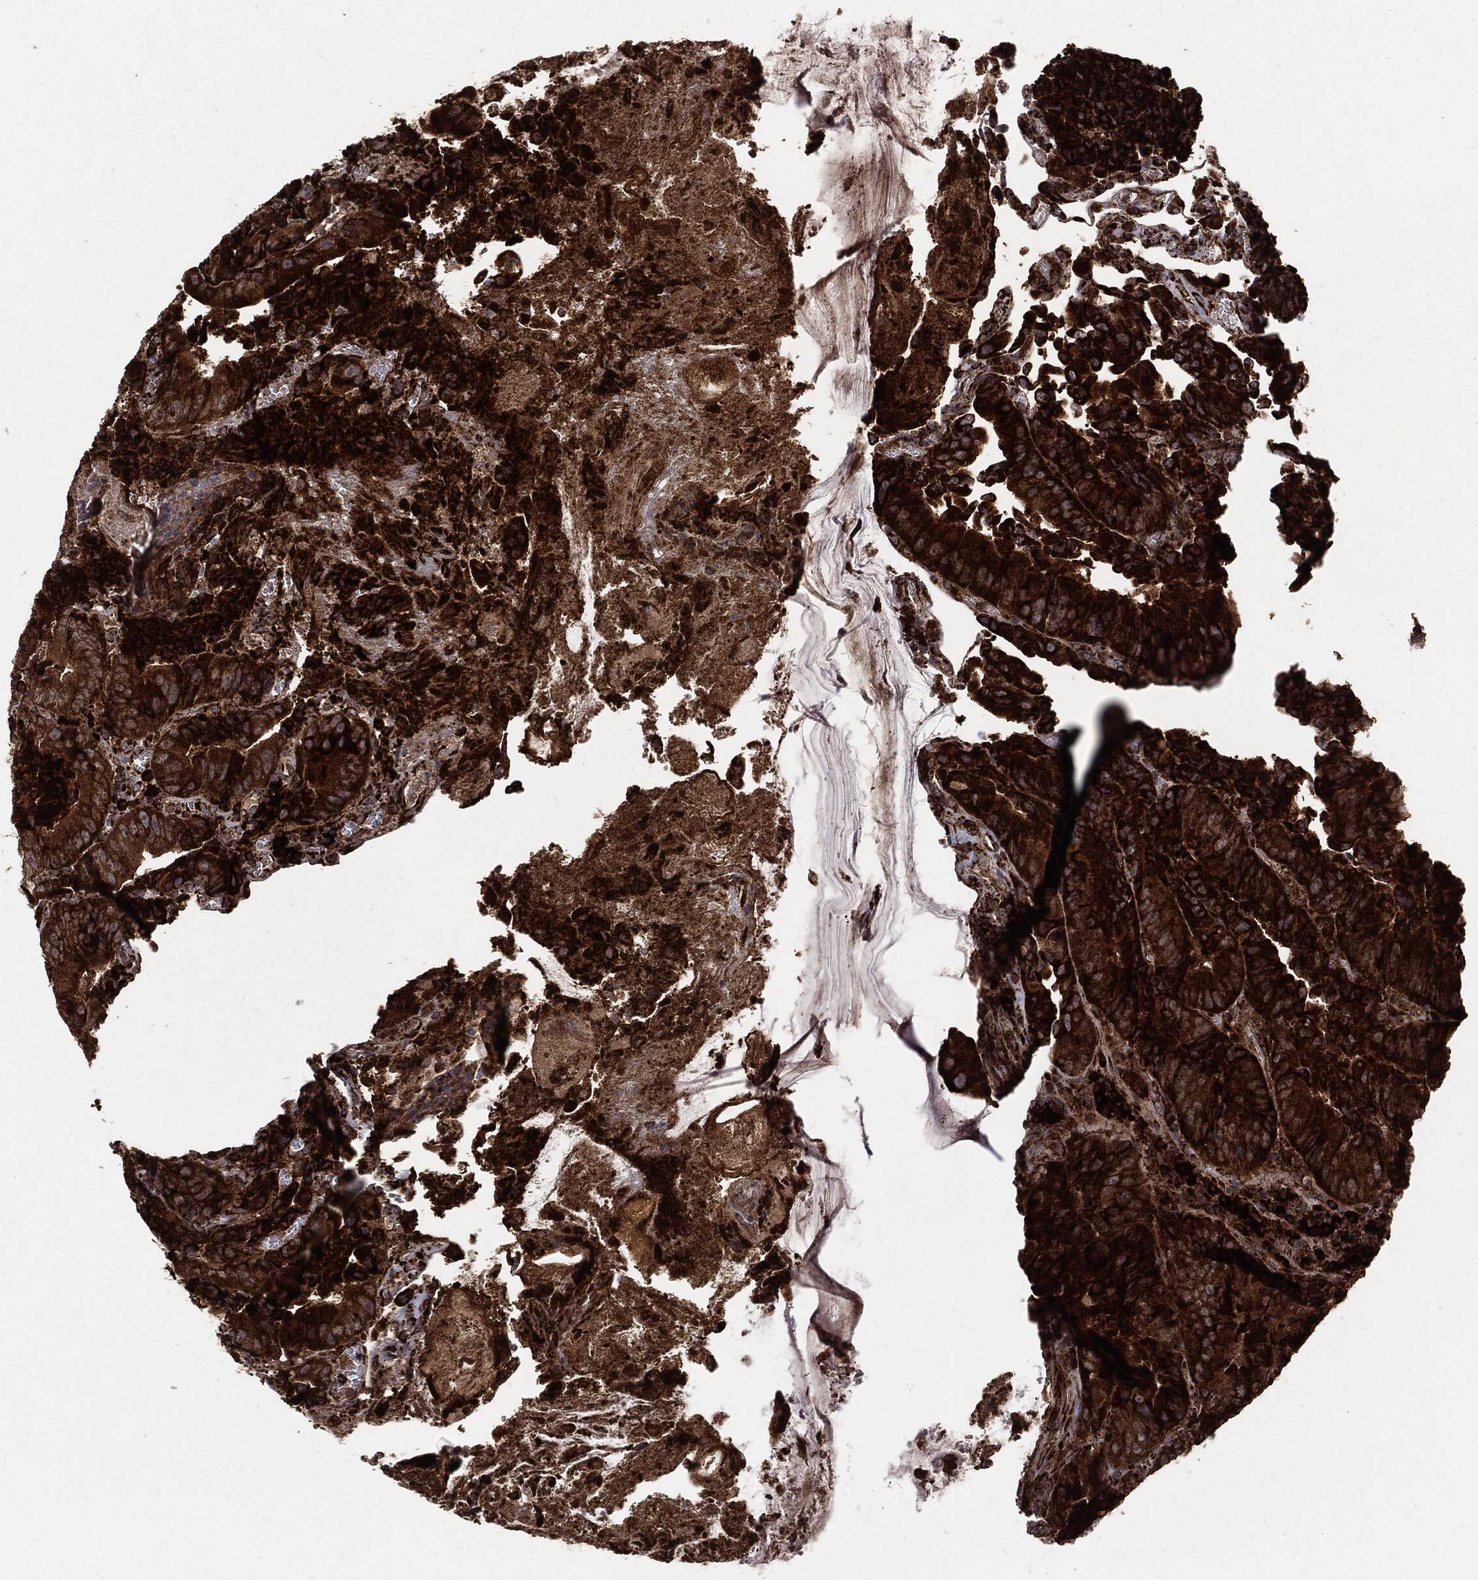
{"staining": {"intensity": "strong", "quantity": ">75%", "location": "cytoplasmic/membranous"}, "tissue": "colorectal cancer", "cell_type": "Tumor cells", "image_type": "cancer", "snomed": [{"axis": "morphology", "description": "Adenocarcinoma, NOS"}, {"axis": "topography", "description": "Colon"}], "caption": "High-power microscopy captured an immunohistochemistry (IHC) image of colorectal adenocarcinoma, revealing strong cytoplasmic/membranous positivity in approximately >75% of tumor cells.", "gene": "MAP2K1", "patient": {"sex": "female", "age": 86}}